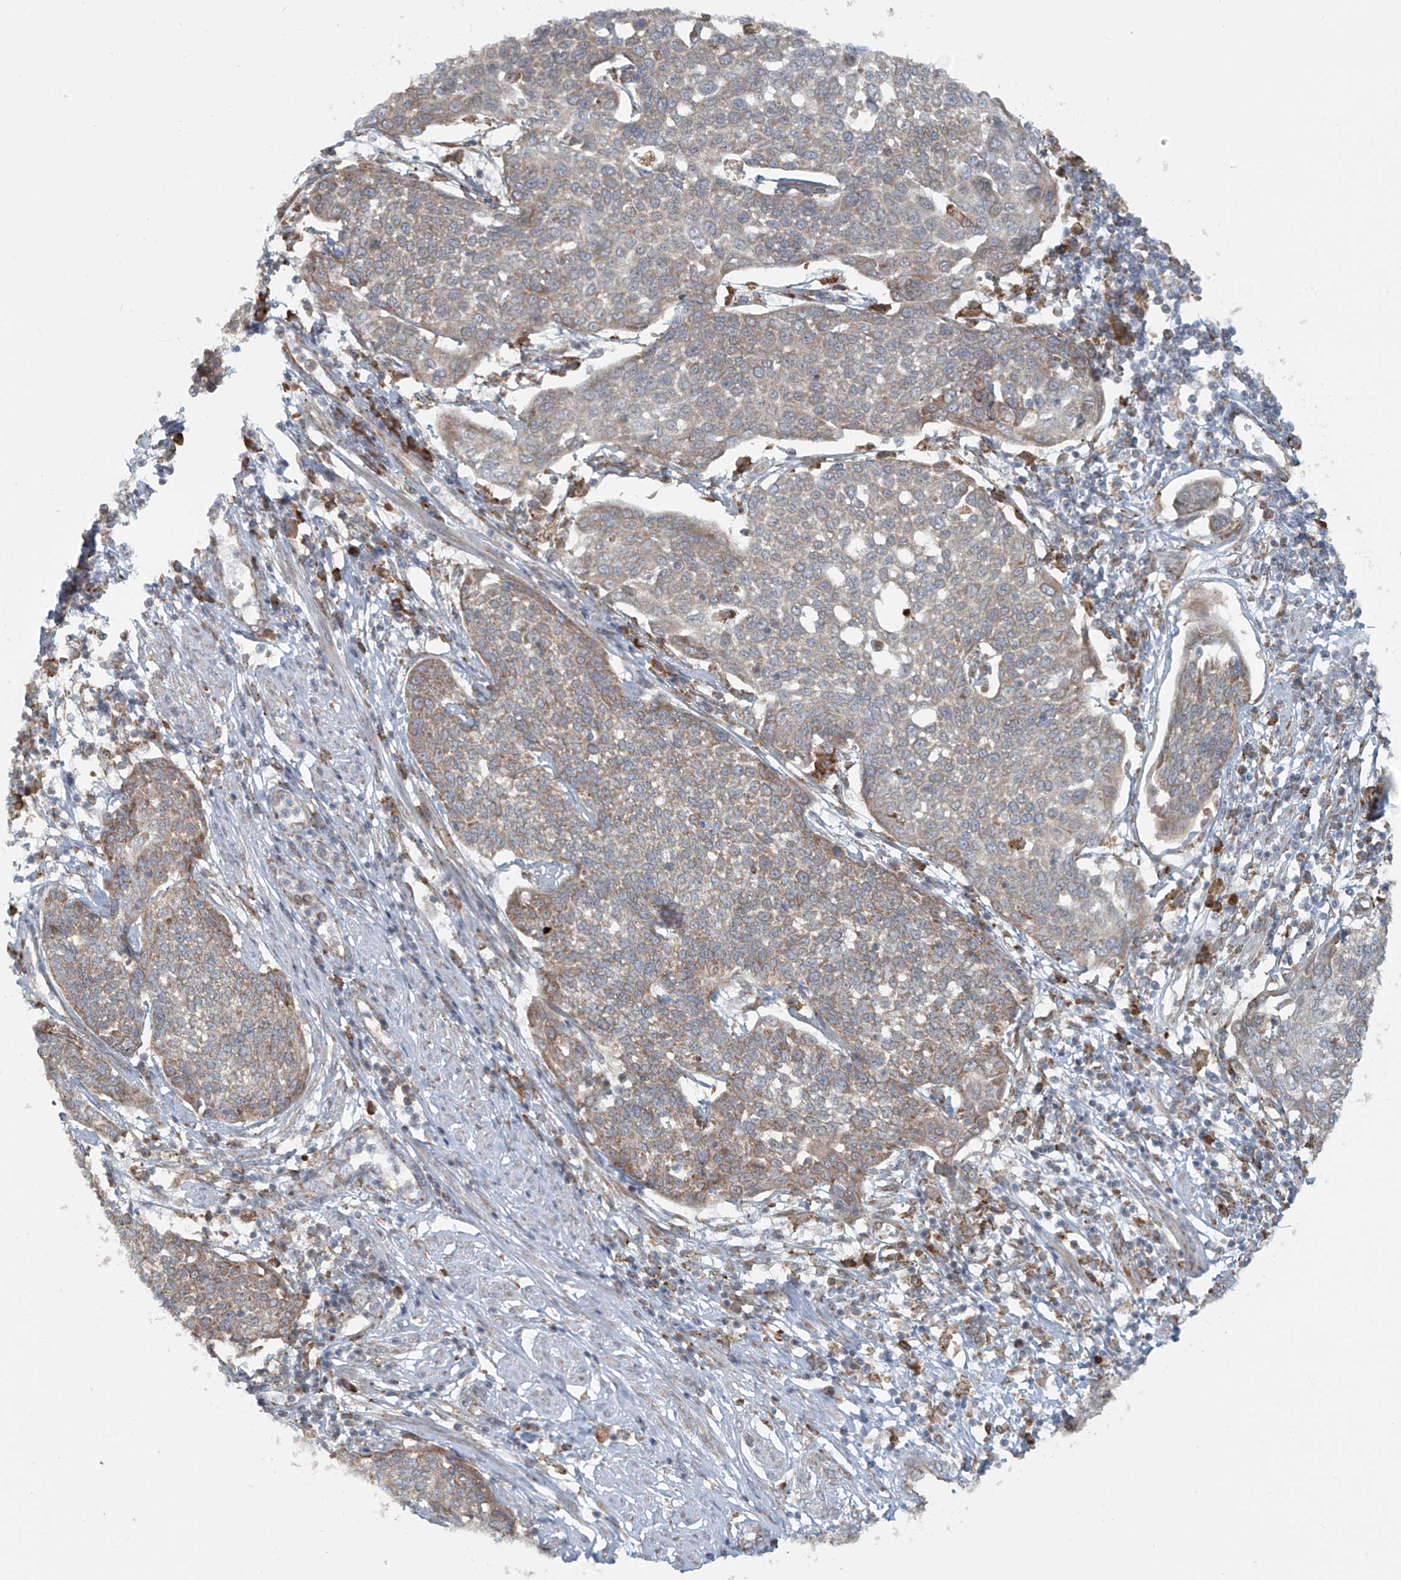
{"staining": {"intensity": "weak", "quantity": "25%-75%", "location": "cytoplasmic/membranous"}, "tissue": "cervical cancer", "cell_type": "Tumor cells", "image_type": "cancer", "snomed": [{"axis": "morphology", "description": "Squamous cell carcinoma, NOS"}, {"axis": "topography", "description": "Cervix"}], "caption": "Weak cytoplasmic/membranous expression is present in about 25%-75% of tumor cells in cervical squamous cell carcinoma.", "gene": "KATNIP", "patient": {"sex": "female", "age": 34}}